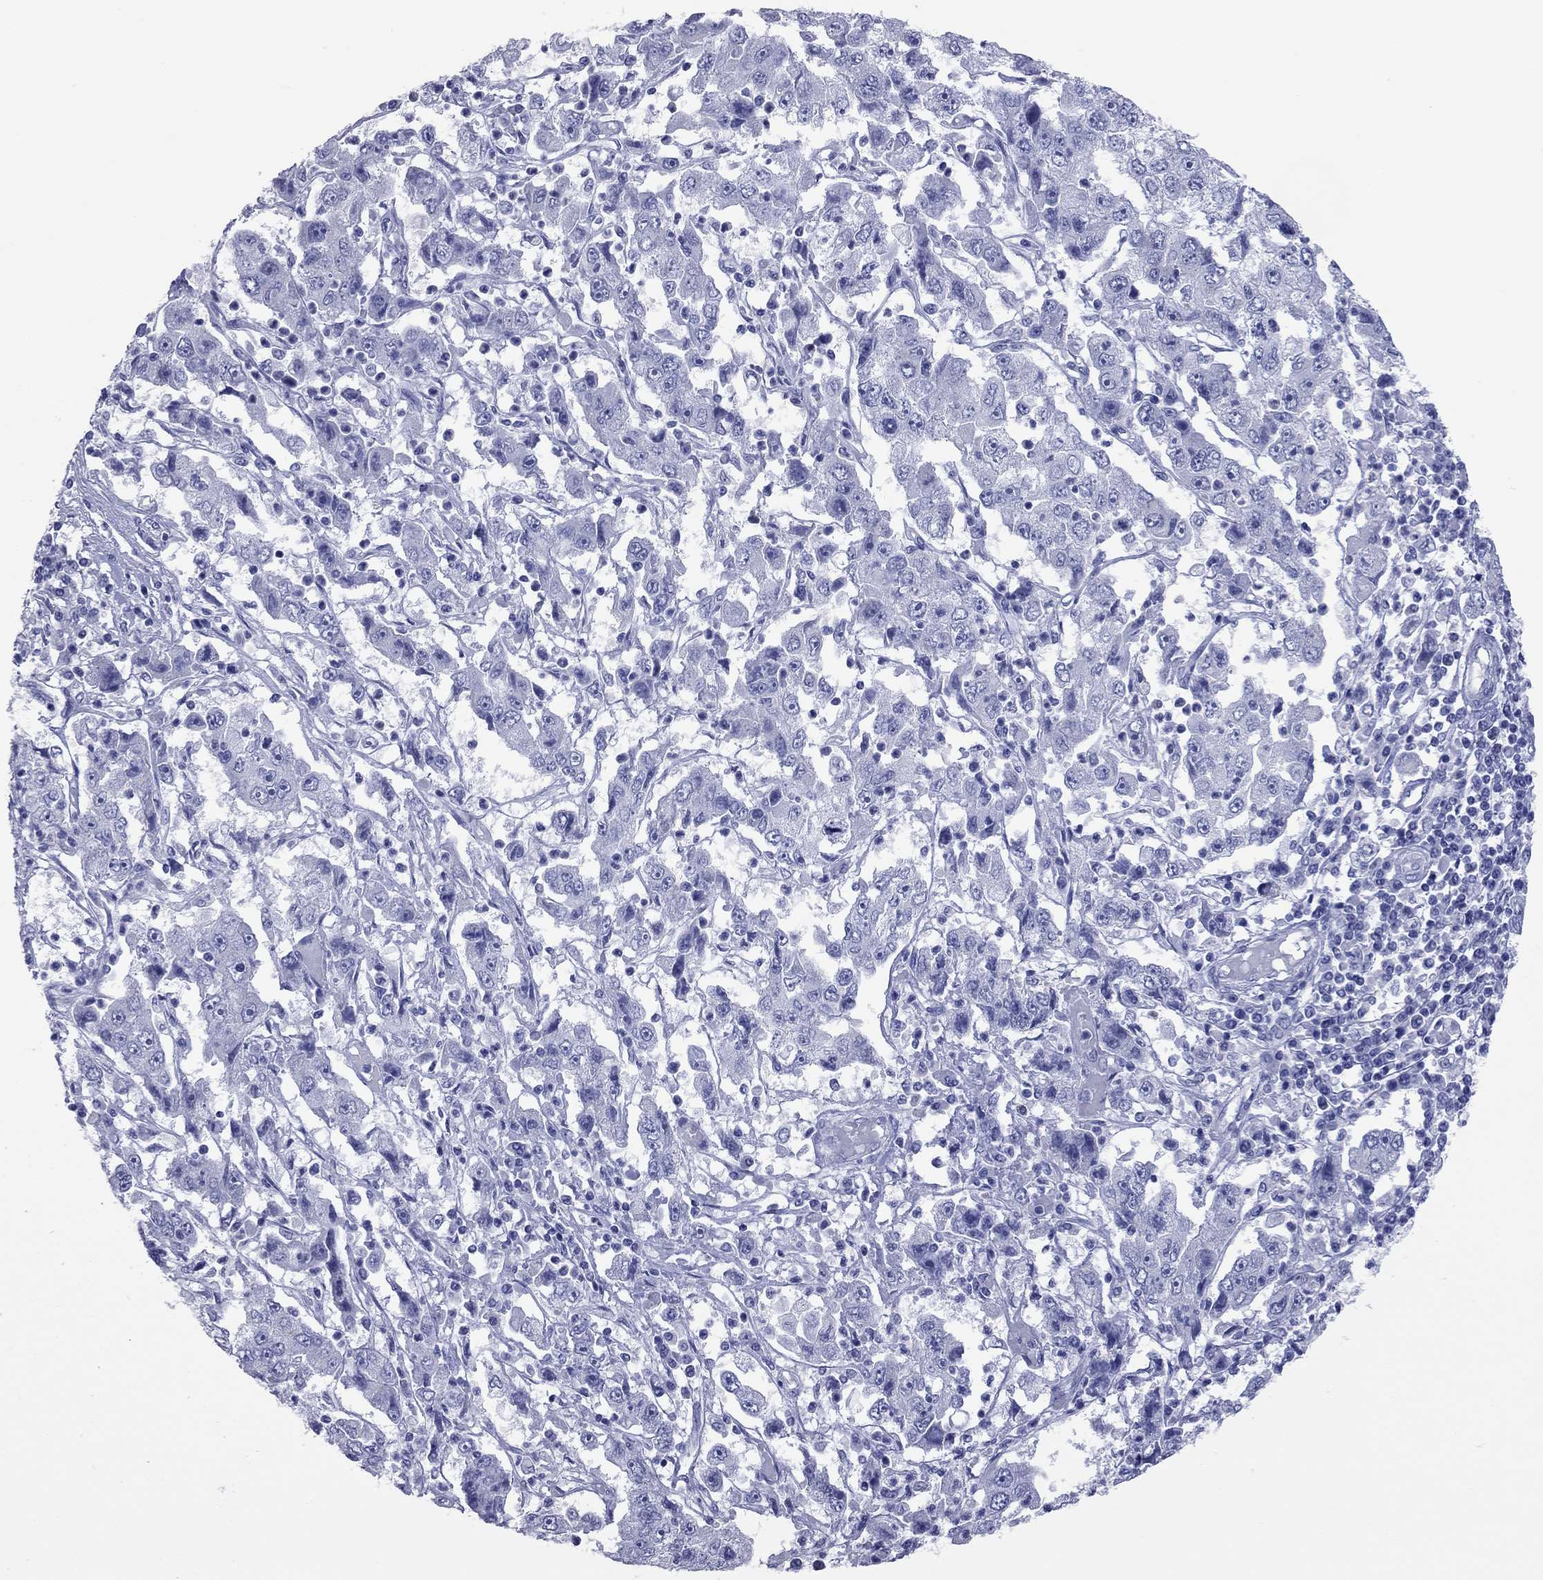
{"staining": {"intensity": "negative", "quantity": "none", "location": "none"}, "tissue": "cervical cancer", "cell_type": "Tumor cells", "image_type": "cancer", "snomed": [{"axis": "morphology", "description": "Squamous cell carcinoma, NOS"}, {"axis": "topography", "description": "Cervix"}], "caption": "Human cervical squamous cell carcinoma stained for a protein using immunohistochemistry exhibits no positivity in tumor cells.", "gene": "VSIG10", "patient": {"sex": "female", "age": 36}}